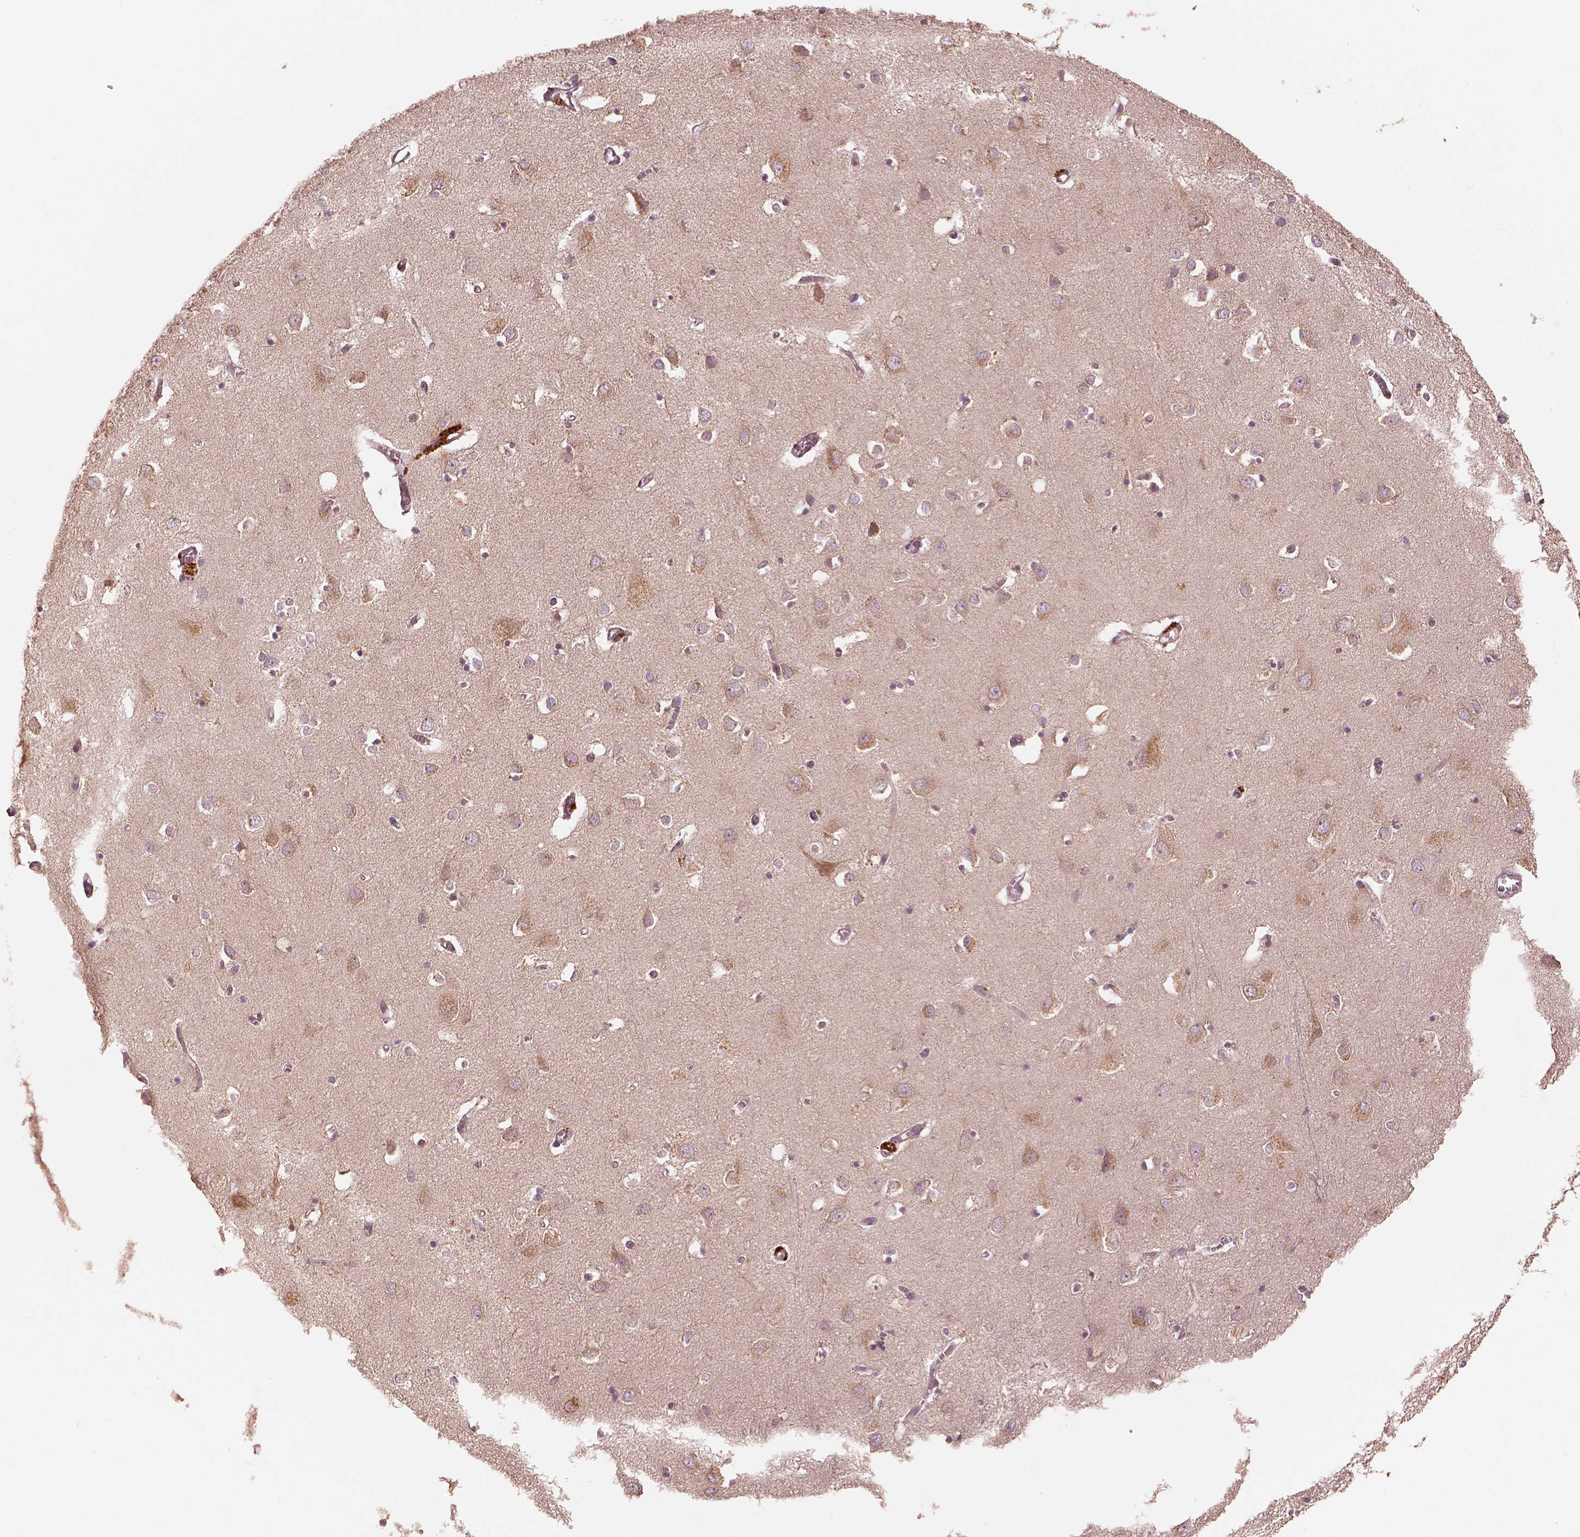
{"staining": {"intensity": "negative", "quantity": "none", "location": "none"}, "tissue": "cerebral cortex", "cell_type": "Endothelial cells", "image_type": "normal", "snomed": [{"axis": "morphology", "description": "Normal tissue, NOS"}, {"axis": "topography", "description": "Cerebral cortex"}], "caption": "The IHC photomicrograph has no significant positivity in endothelial cells of cerebral cortex.", "gene": "SLC25A46", "patient": {"sex": "male", "age": 70}}